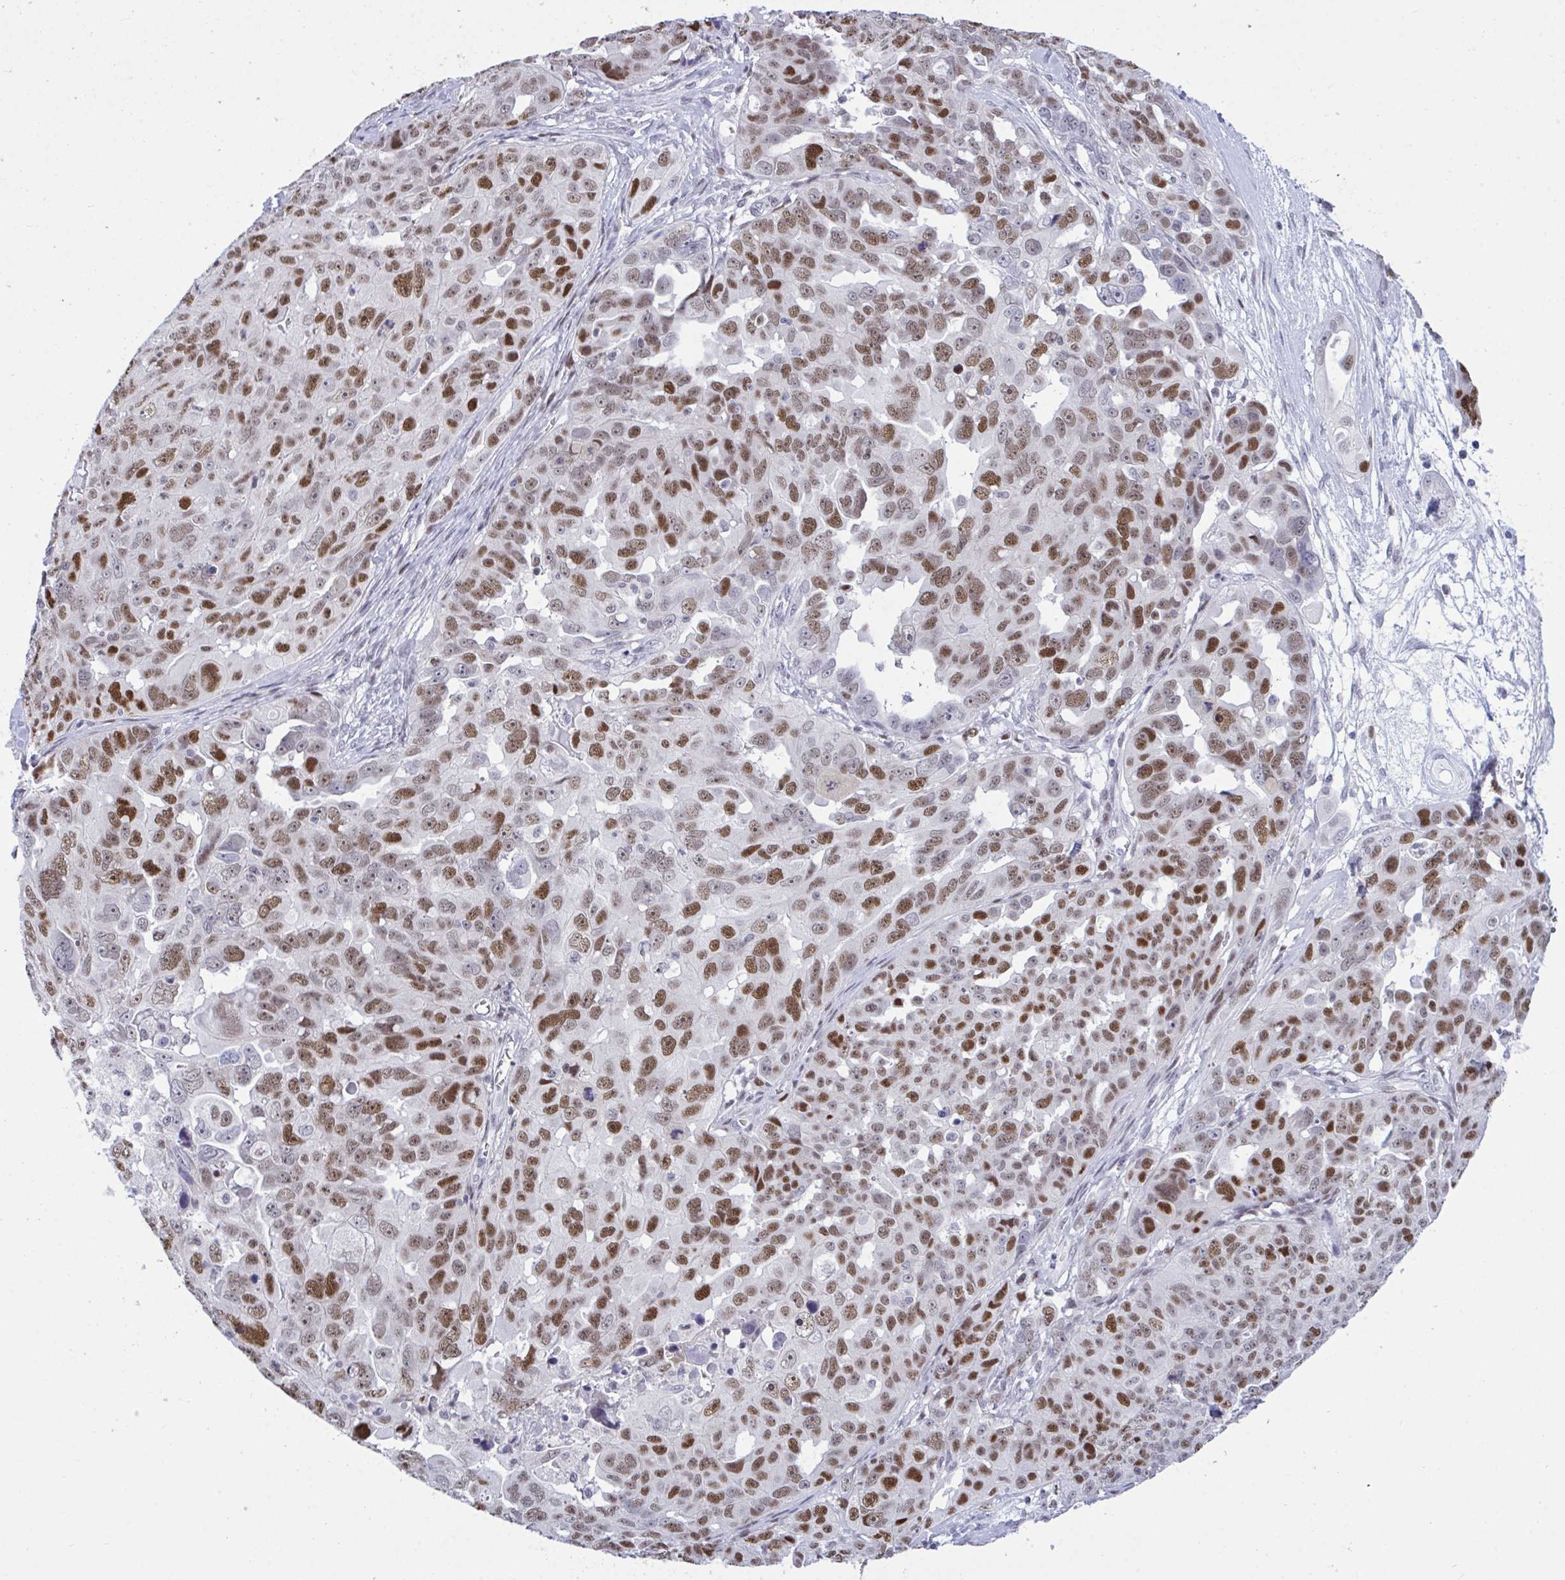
{"staining": {"intensity": "strong", "quantity": "25%-75%", "location": "nuclear"}, "tissue": "ovarian cancer", "cell_type": "Tumor cells", "image_type": "cancer", "snomed": [{"axis": "morphology", "description": "Carcinoma, endometroid"}, {"axis": "topography", "description": "Ovary"}], "caption": "A brown stain highlights strong nuclear positivity of a protein in human ovarian cancer (endometroid carcinoma) tumor cells.", "gene": "C1QL2", "patient": {"sex": "female", "age": 70}}